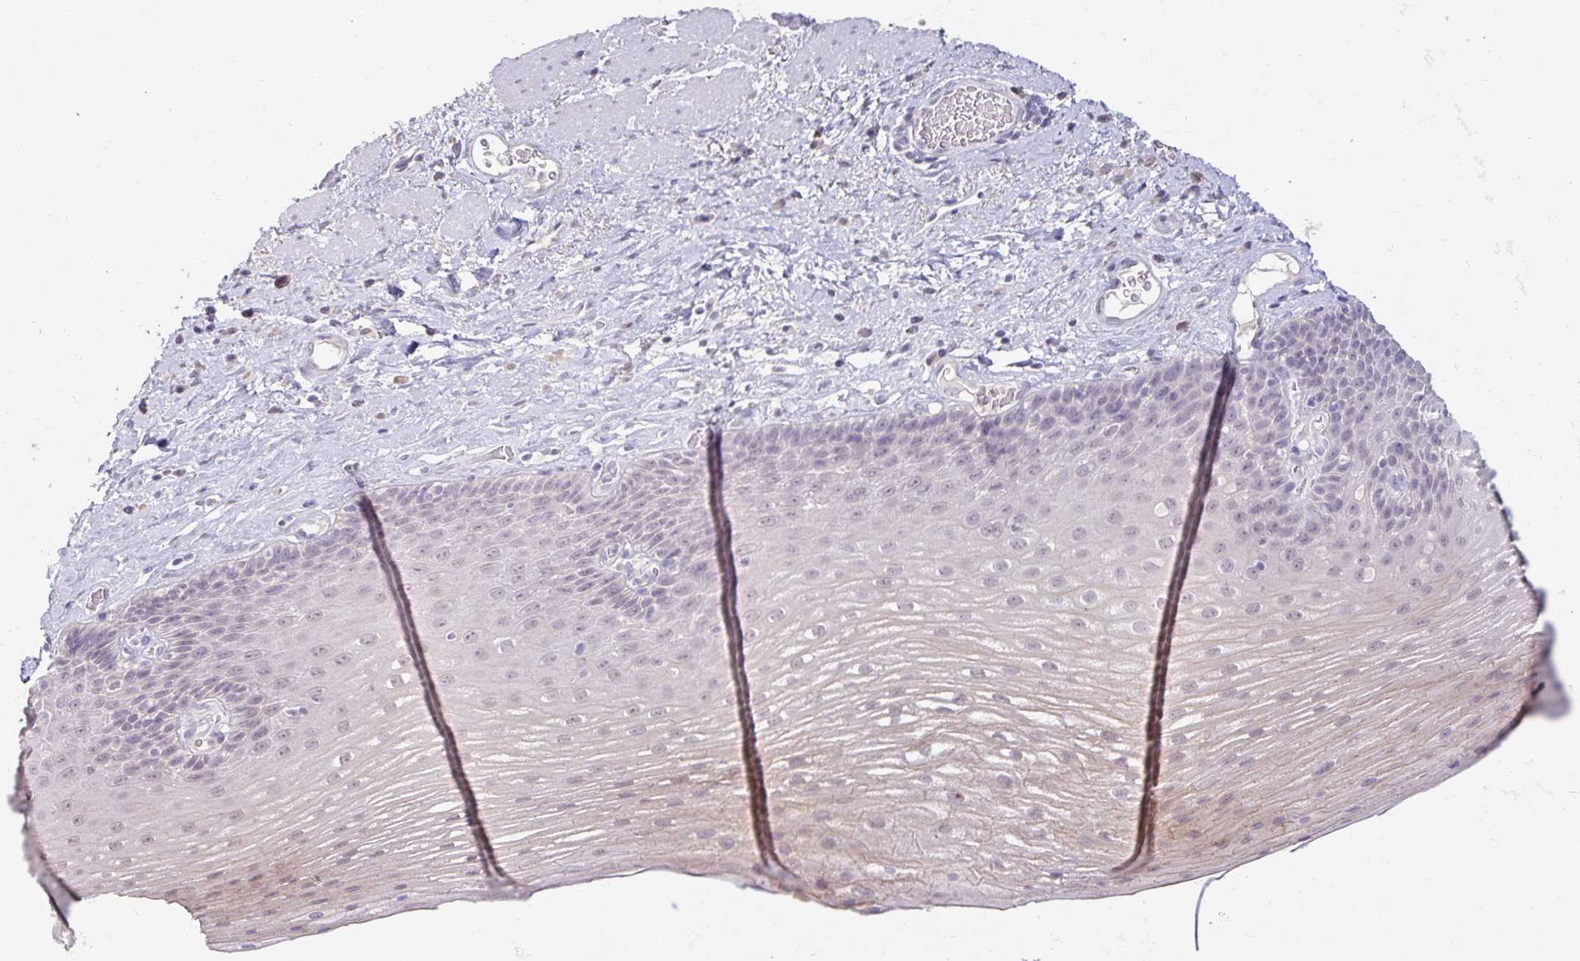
{"staining": {"intensity": "weak", "quantity": "<25%", "location": "cytoplasmic/membranous"}, "tissue": "esophagus", "cell_type": "Squamous epithelial cells", "image_type": "normal", "snomed": [{"axis": "morphology", "description": "Normal tissue, NOS"}, {"axis": "topography", "description": "Esophagus"}], "caption": "Immunohistochemistry (IHC) micrograph of benign human esophagus stained for a protein (brown), which displays no staining in squamous epithelial cells.", "gene": "DDN", "patient": {"sex": "male", "age": 62}}